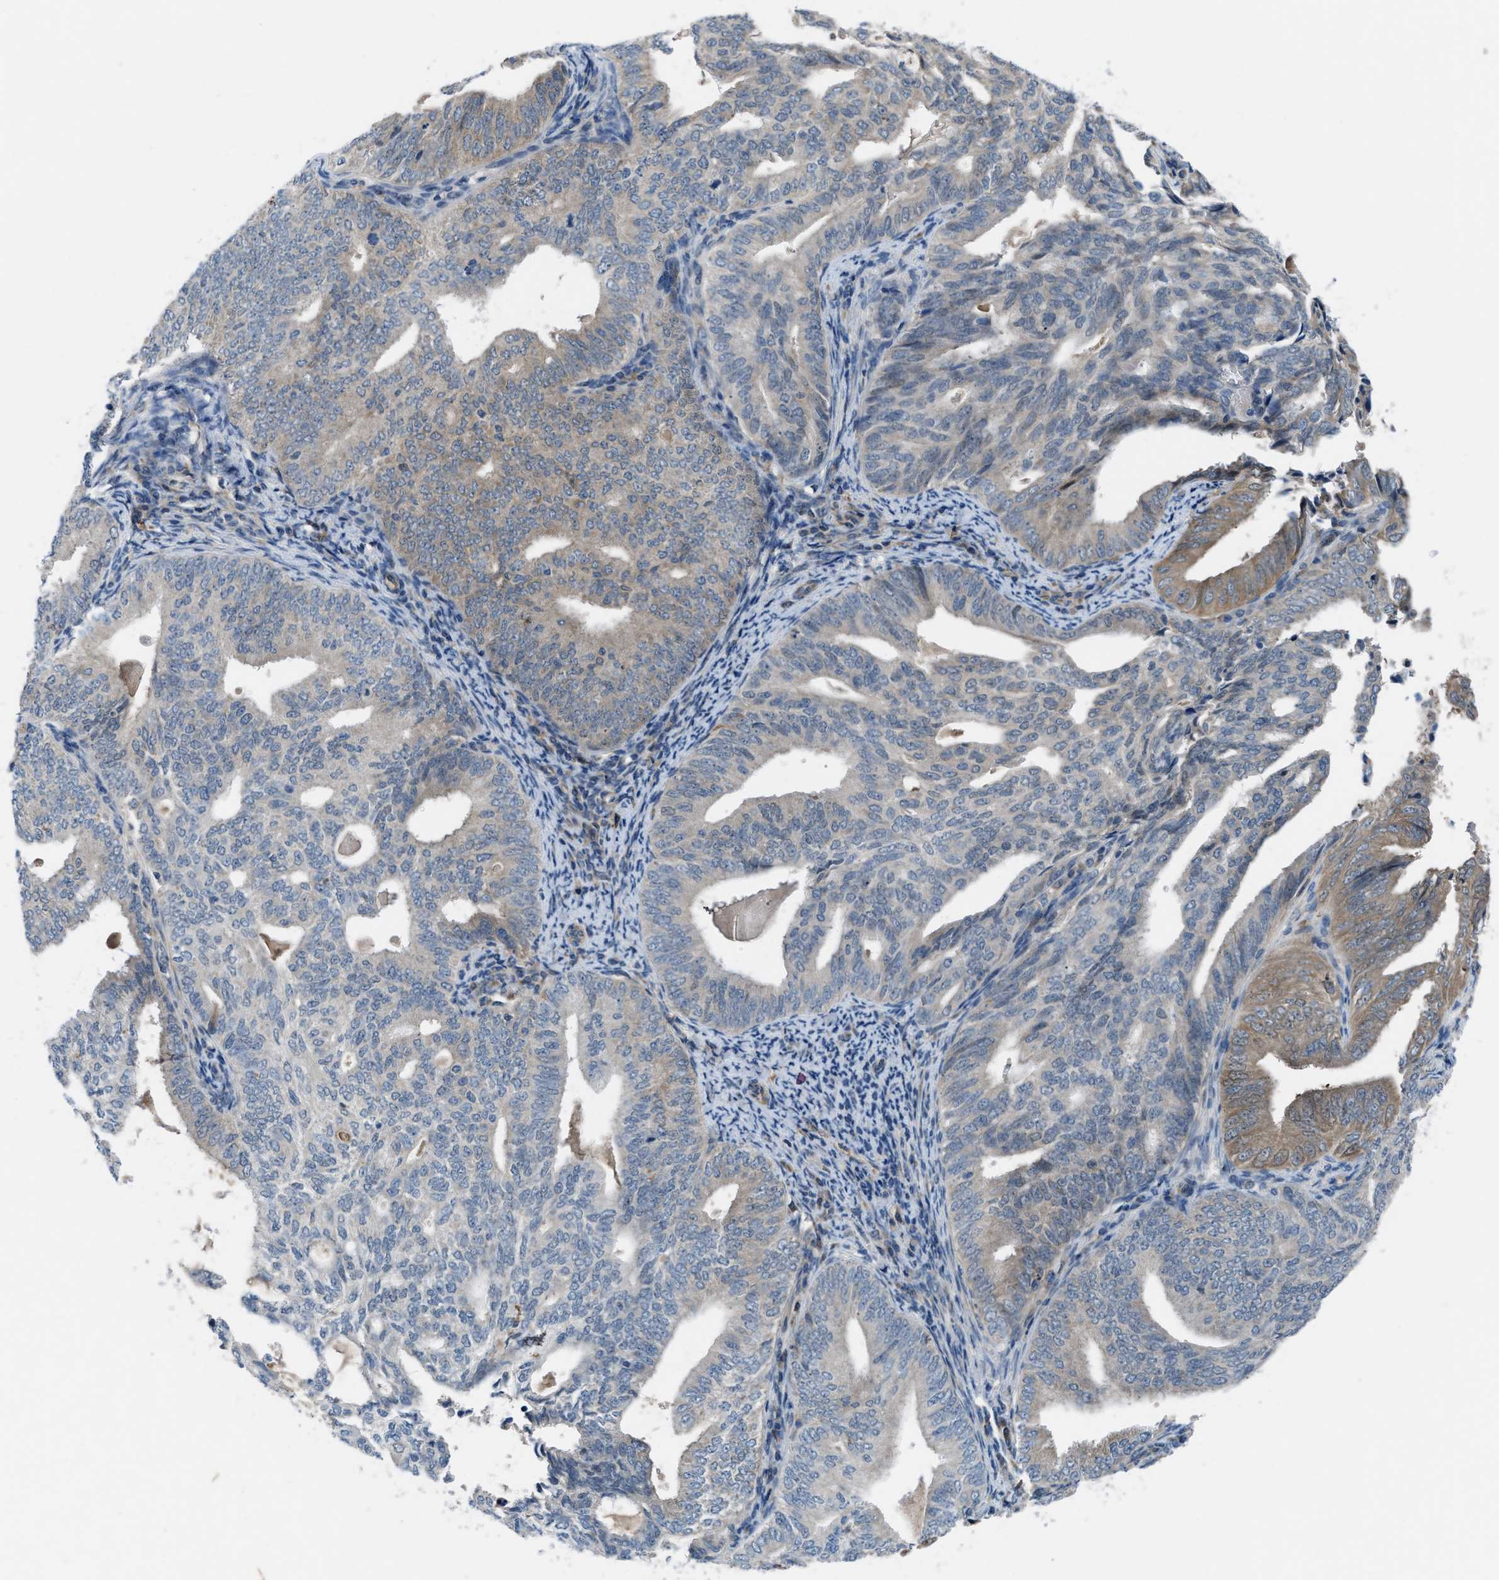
{"staining": {"intensity": "moderate", "quantity": "<25%", "location": "cytoplasmic/membranous"}, "tissue": "endometrial cancer", "cell_type": "Tumor cells", "image_type": "cancer", "snomed": [{"axis": "morphology", "description": "Adenocarcinoma, NOS"}, {"axis": "topography", "description": "Endometrium"}], "caption": "Adenocarcinoma (endometrial) was stained to show a protein in brown. There is low levels of moderate cytoplasmic/membranous expression in approximately <25% of tumor cells. Immunohistochemistry stains the protein of interest in brown and the nuclei are stained blue.", "gene": "BAZ2B", "patient": {"sex": "female", "age": 58}}